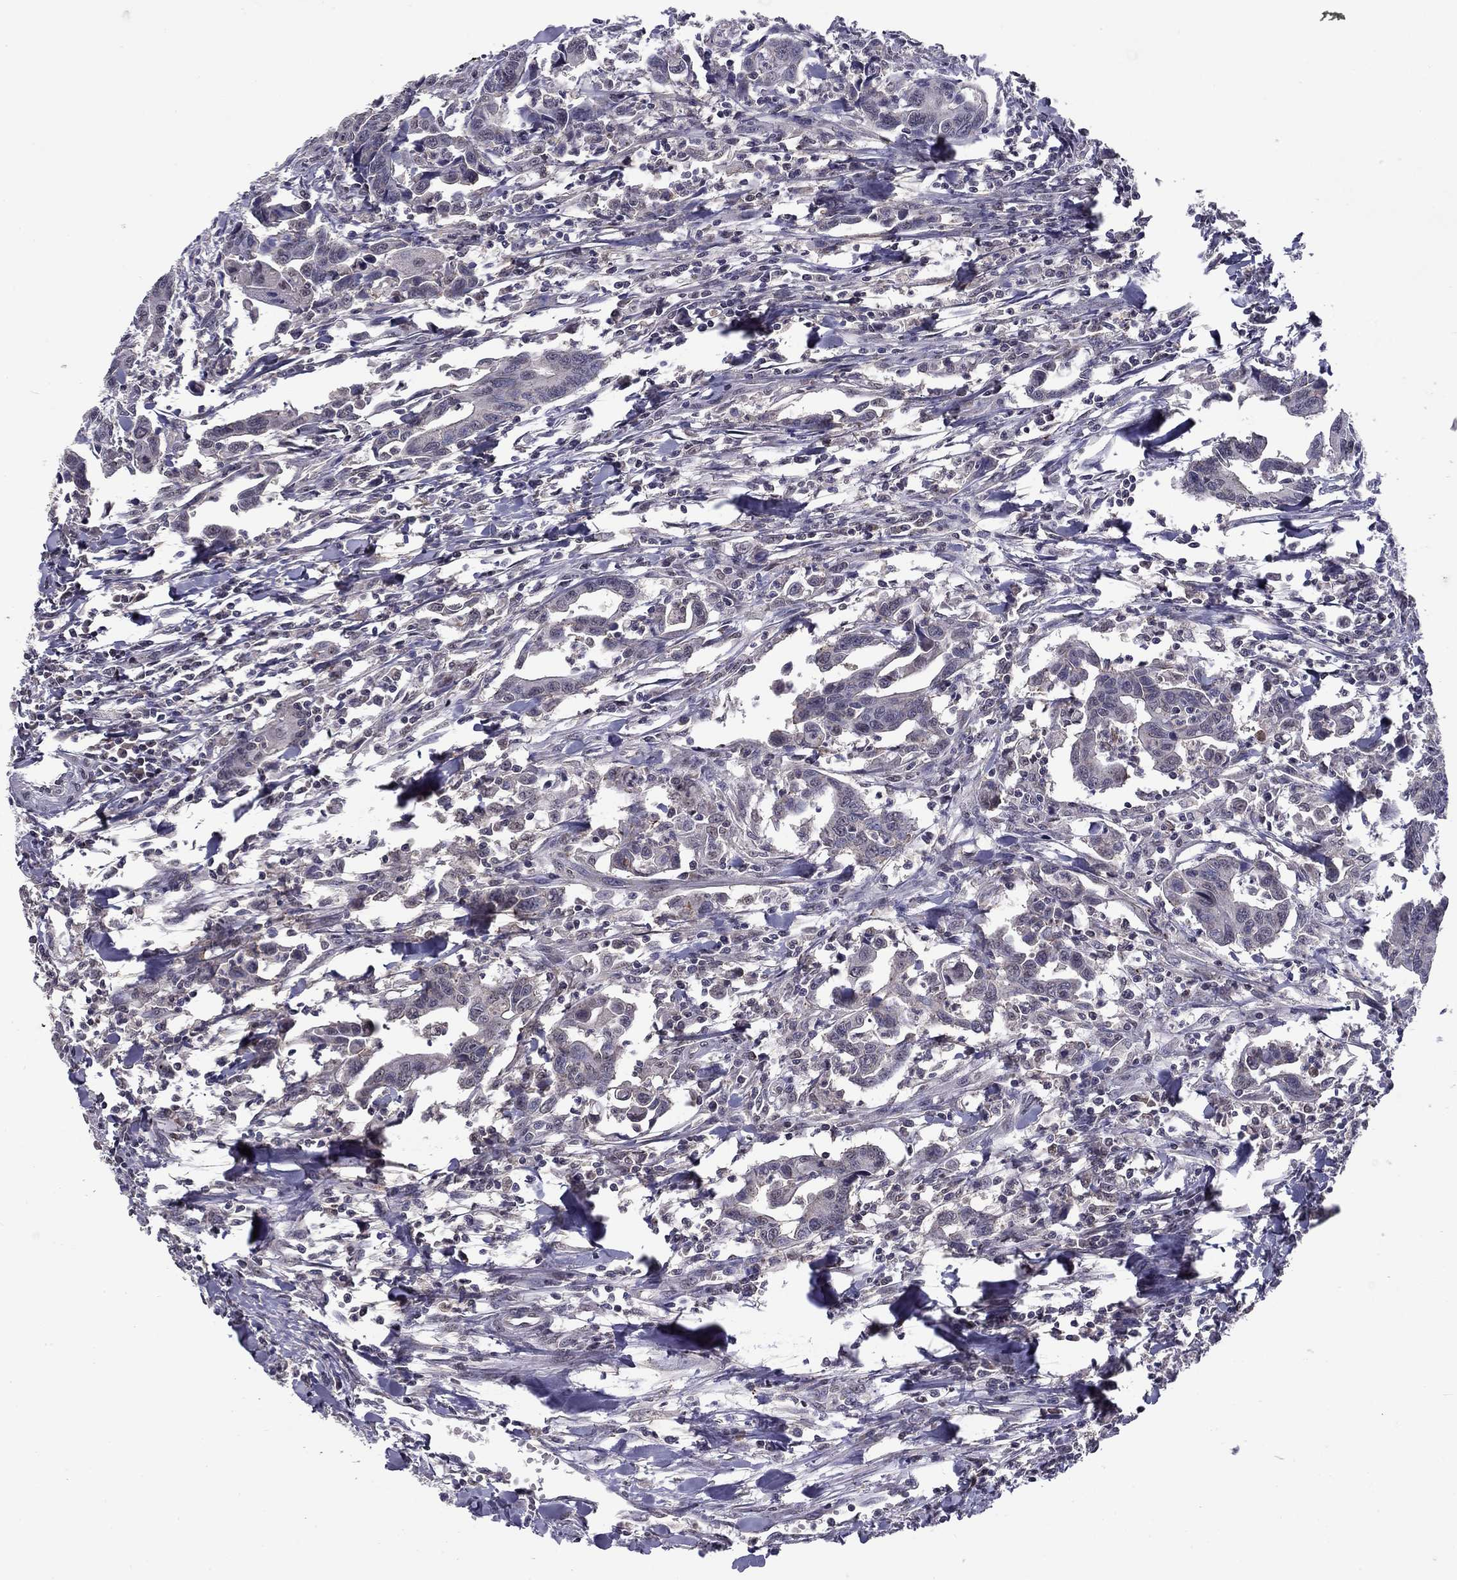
{"staining": {"intensity": "negative", "quantity": "none", "location": "none"}, "tissue": "colorectal cancer", "cell_type": "Tumor cells", "image_type": "cancer", "snomed": [{"axis": "morphology", "description": "Adenocarcinoma, NOS"}, {"axis": "topography", "description": "Rectum"}], "caption": "Tumor cells show no significant protein staining in colorectal cancer.", "gene": "HCN1", "patient": {"sex": "male", "age": 67}}